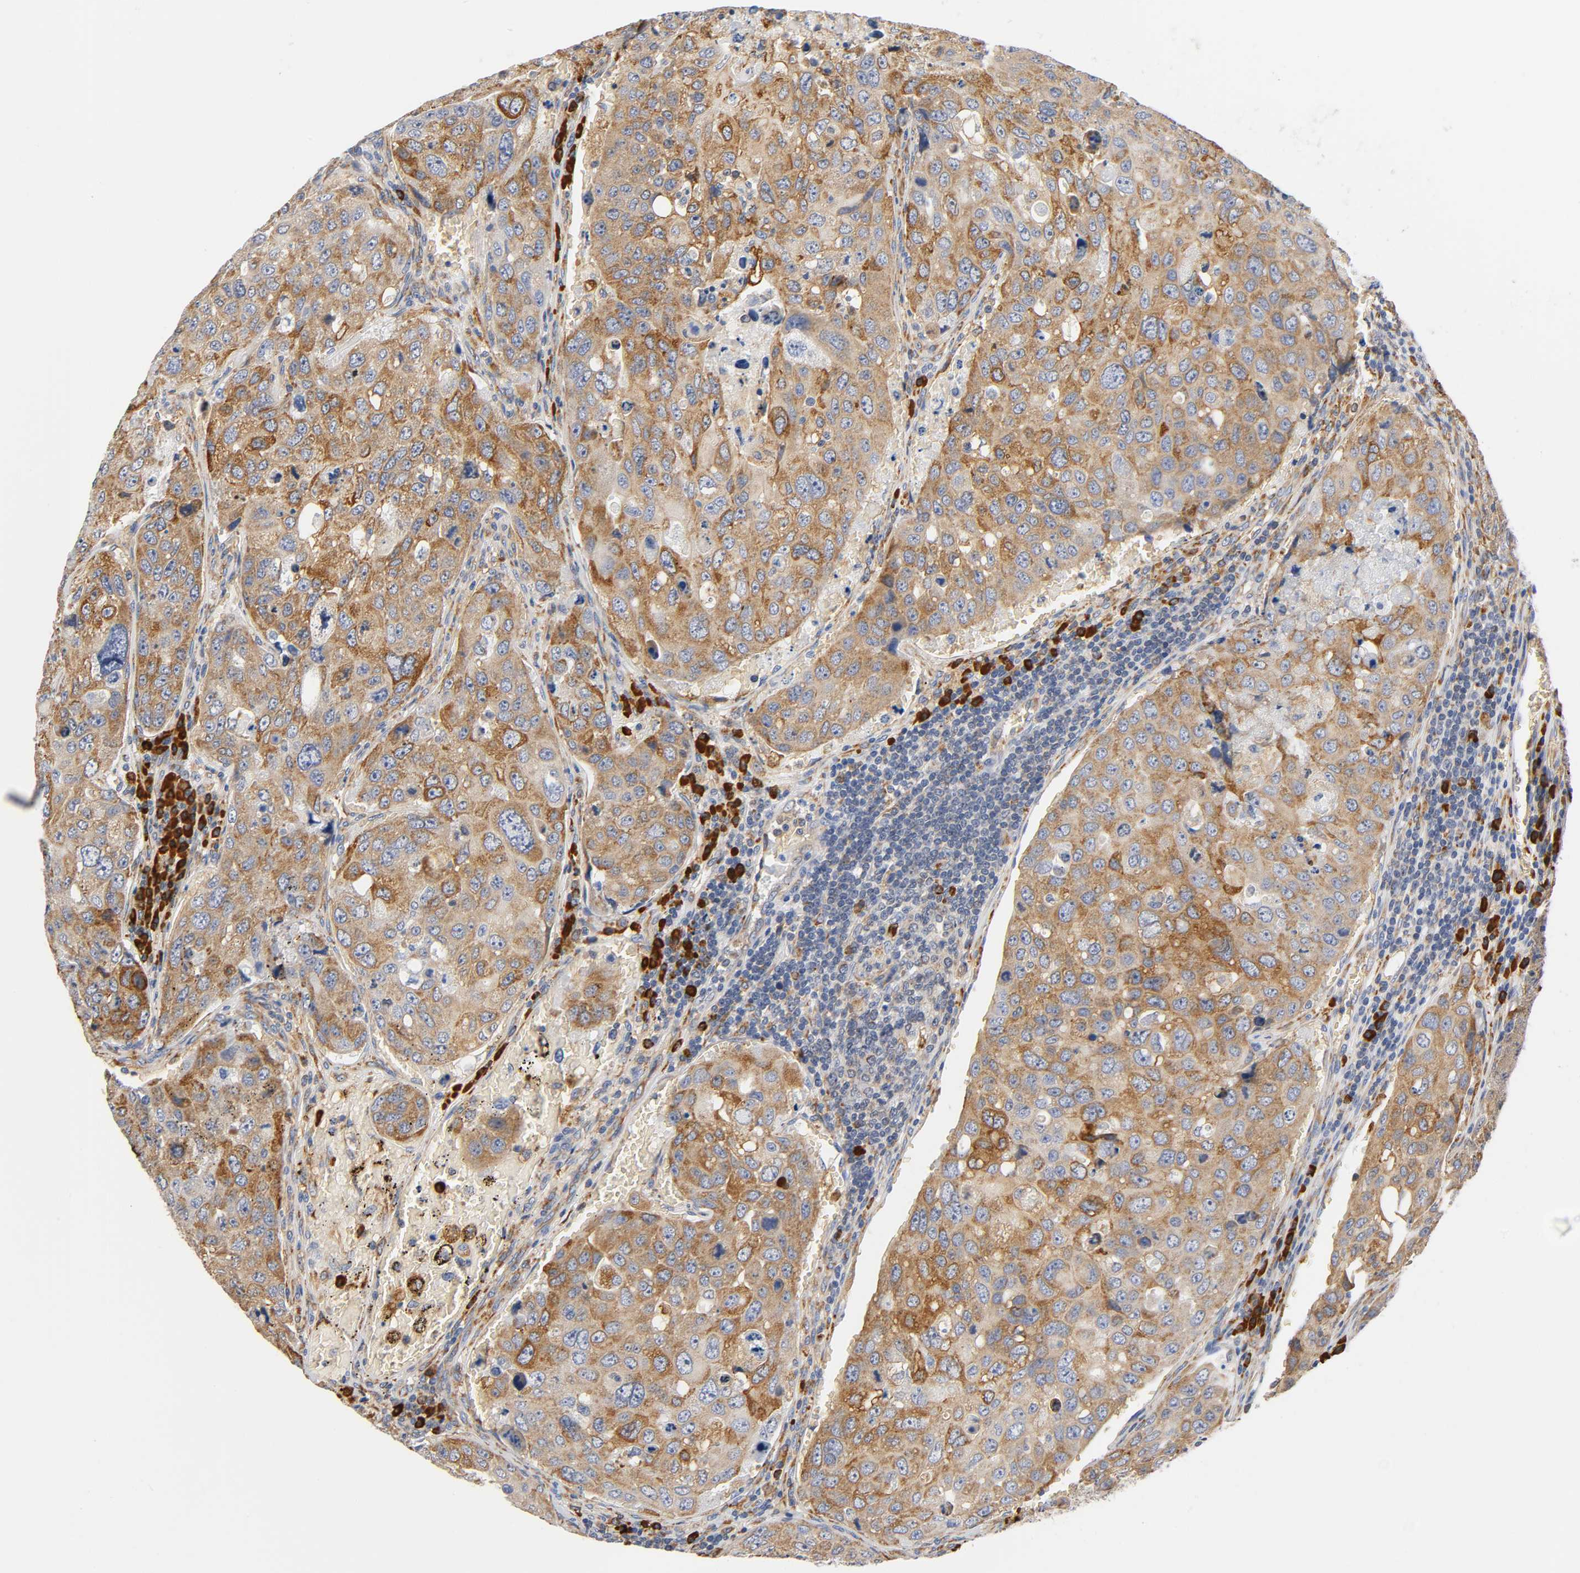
{"staining": {"intensity": "moderate", "quantity": ">75%", "location": "cytoplasmic/membranous"}, "tissue": "urothelial cancer", "cell_type": "Tumor cells", "image_type": "cancer", "snomed": [{"axis": "morphology", "description": "Urothelial carcinoma, High grade"}, {"axis": "topography", "description": "Lymph node"}, {"axis": "topography", "description": "Urinary bladder"}], "caption": "Brown immunohistochemical staining in urothelial cancer displays moderate cytoplasmic/membranous staining in approximately >75% of tumor cells.", "gene": "UCKL1", "patient": {"sex": "male", "age": 51}}